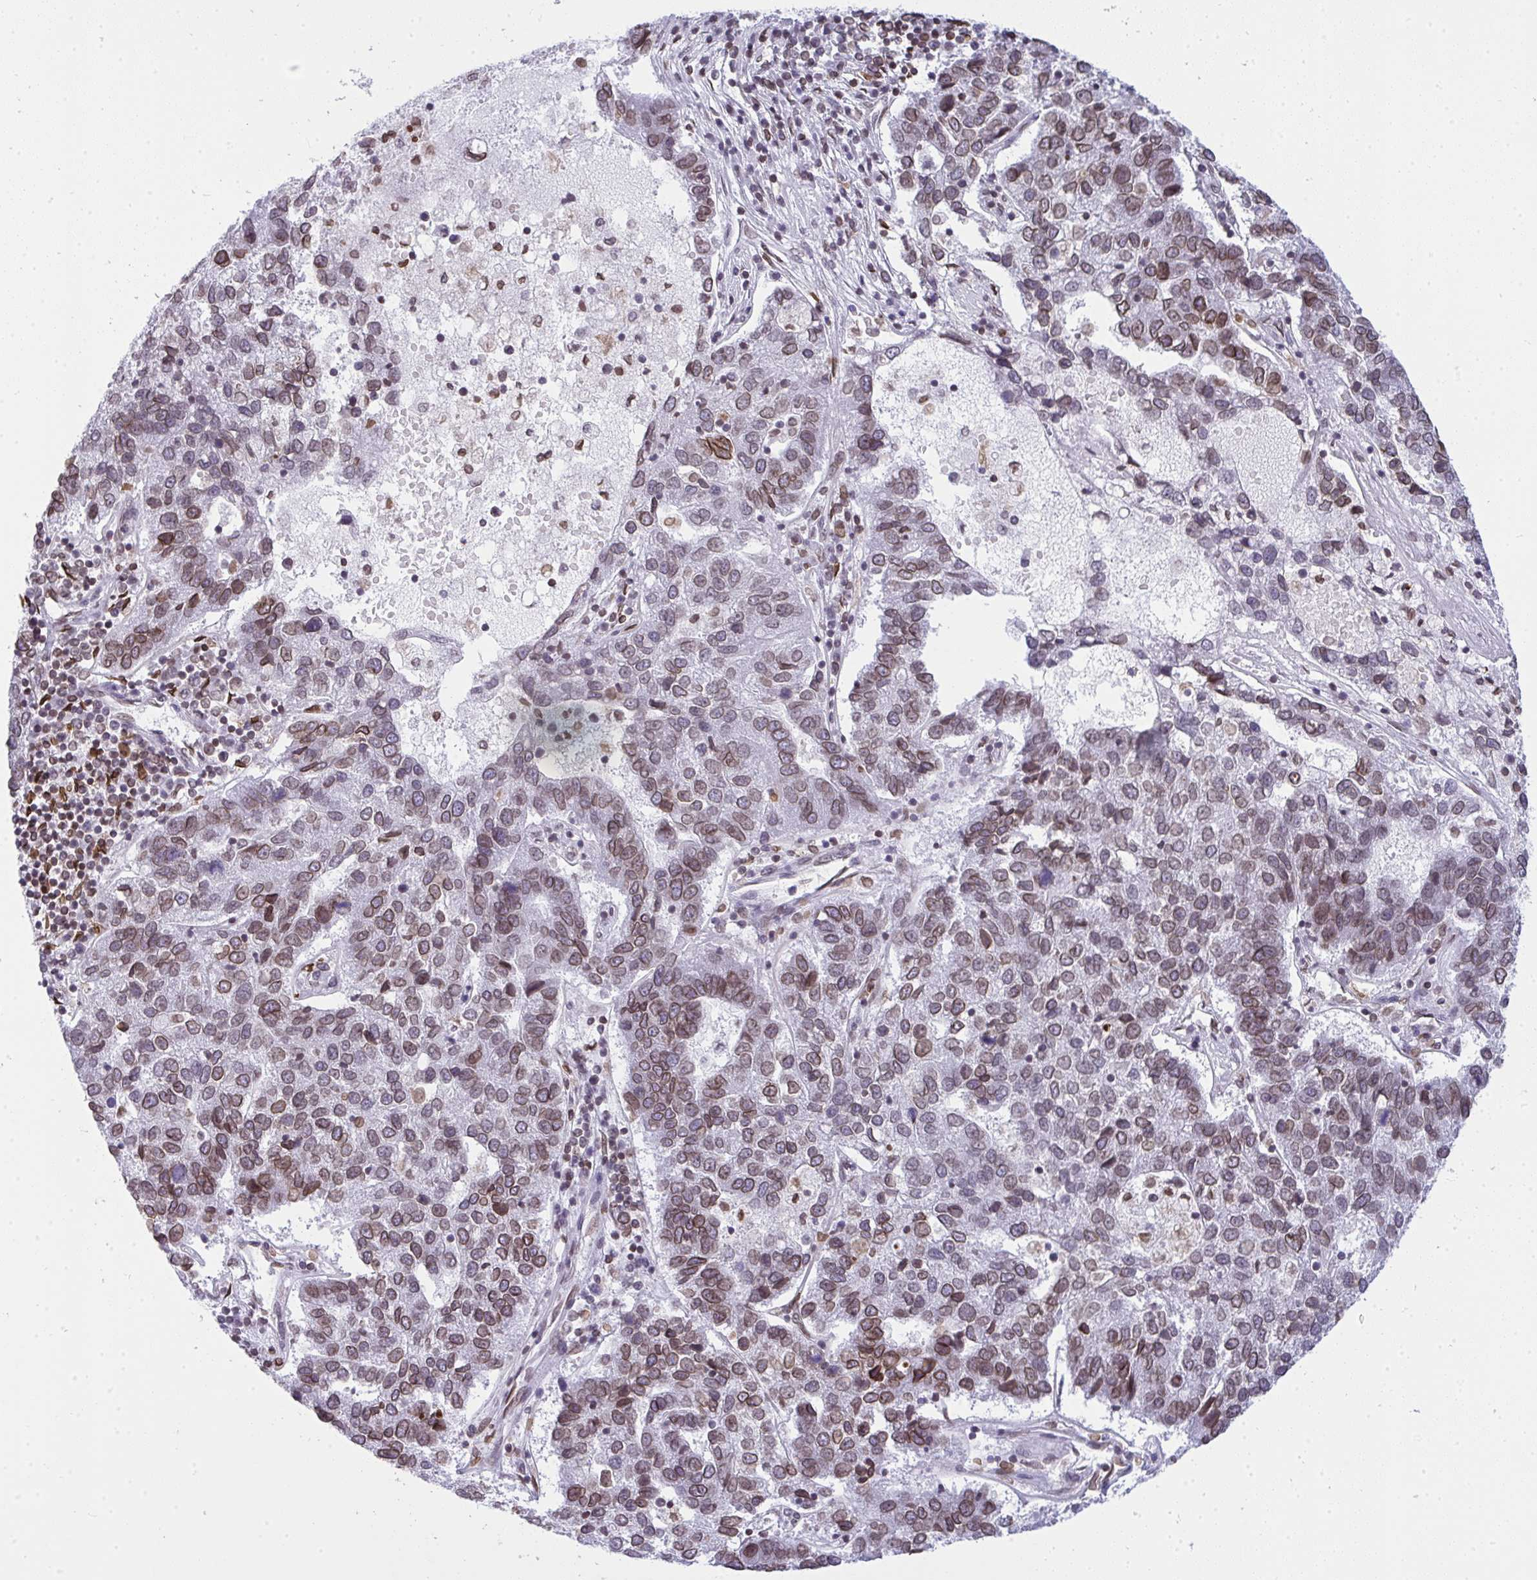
{"staining": {"intensity": "moderate", "quantity": ">75%", "location": "cytoplasmic/membranous,nuclear"}, "tissue": "pancreatic cancer", "cell_type": "Tumor cells", "image_type": "cancer", "snomed": [{"axis": "morphology", "description": "Adenocarcinoma, NOS"}, {"axis": "topography", "description": "Pancreas"}], "caption": "The image shows immunohistochemical staining of adenocarcinoma (pancreatic). There is moderate cytoplasmic/membranous and nuclear expression is seen in about >75% of tumor cells.", "gene": "LMNB2", "patient": {"sex": "female", "age": 61}}